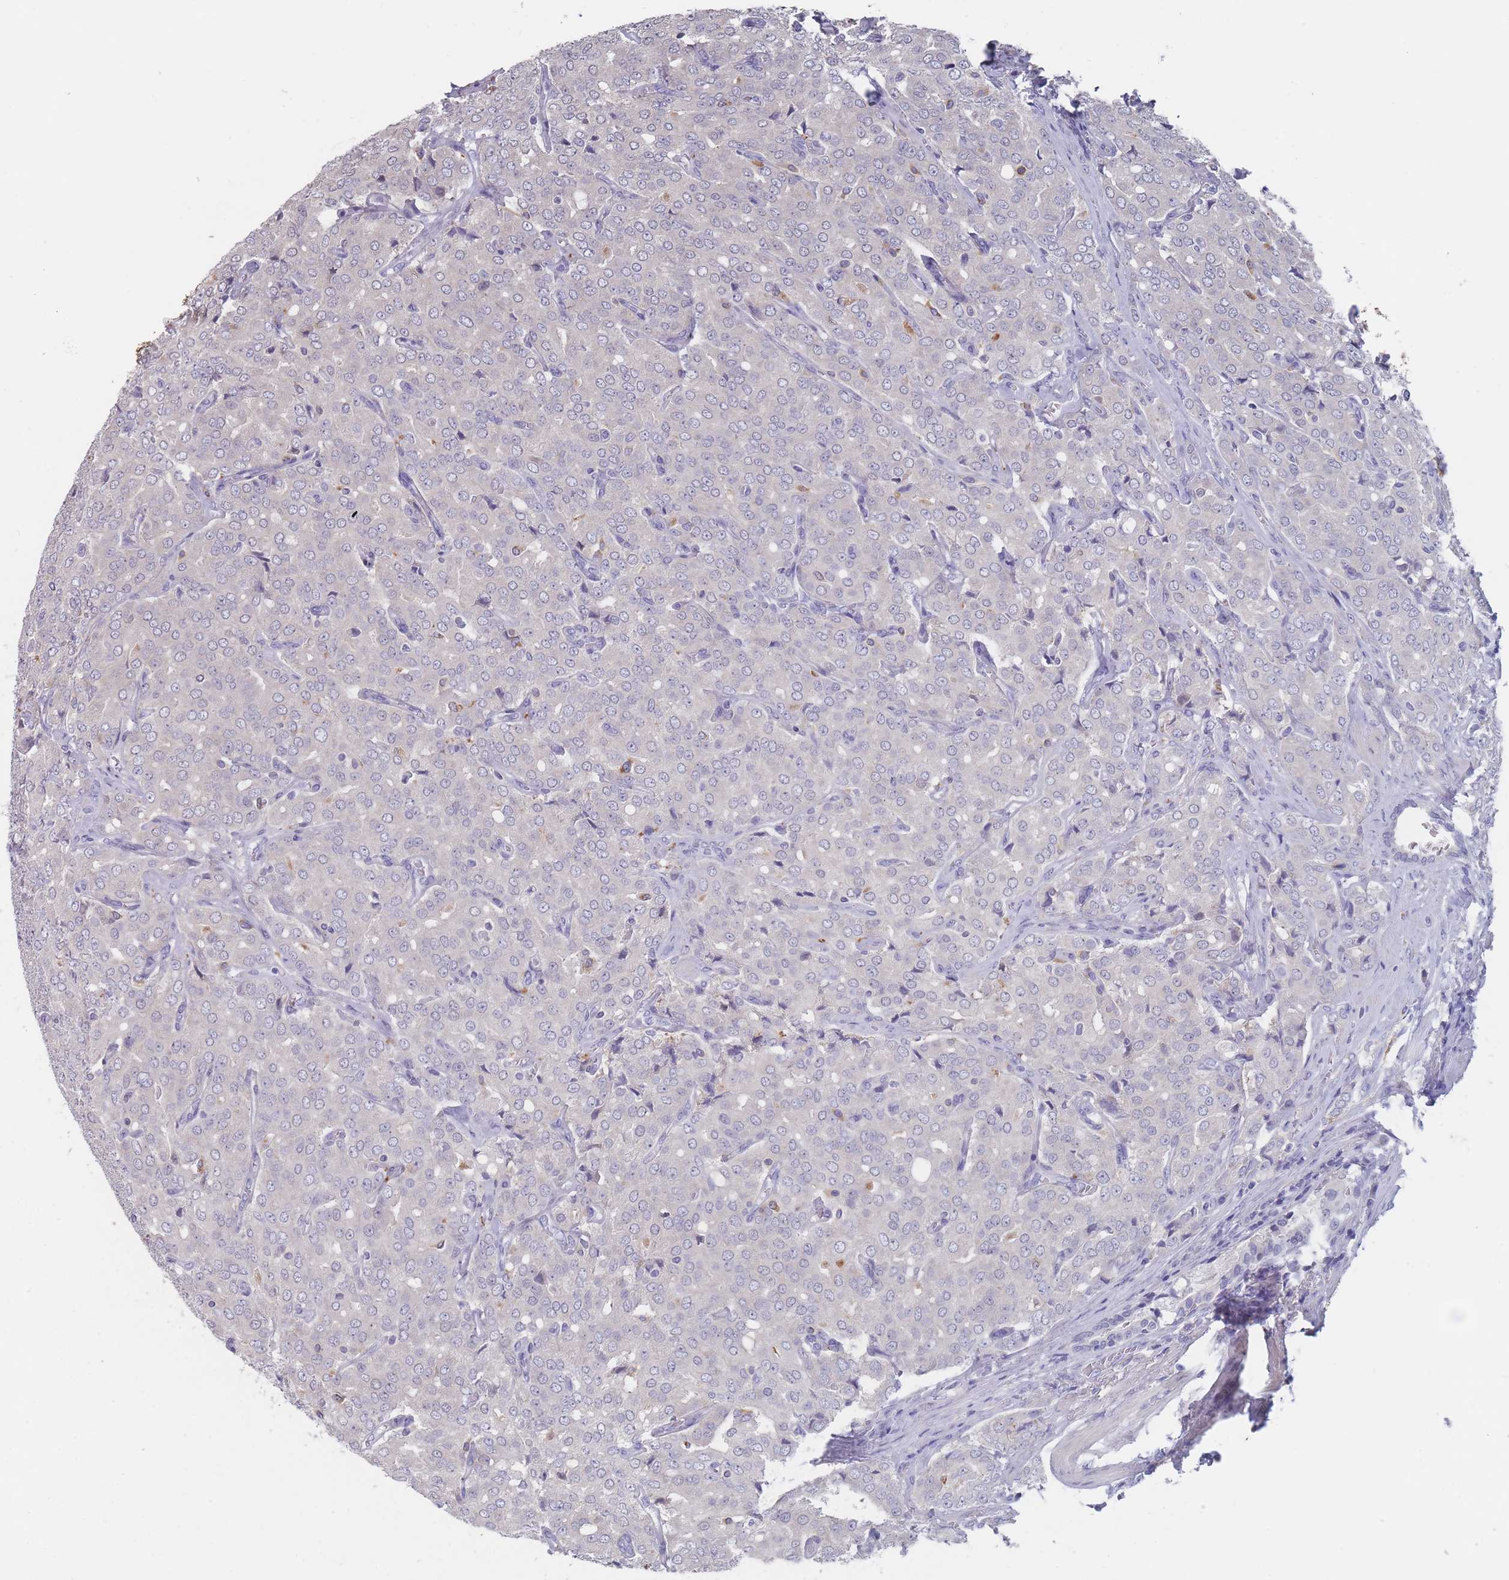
{"staining": {"intensity": "negative", "quantity": "none", "location": "none"}, "tissue": "prostate cancer", "cell_type": "Tumor cells", "image_type": "cancer", "snomed": [{"axis": "morphology", "description": "Adenocarcinoma, High grade"}, {"axis": "topography", "description": "Prostate"}], "caption": "Immunohistochemistry (IHC) of human prostate adenocarcinoma (high-grade) shows no positivity in tumor cells. (Brightfield microscopy of DAB (3,3'-diaminobenzidine) IHC at high magnification).", "gene": "CYP51A1", "patient": {"sex": "male", "age": 68}}